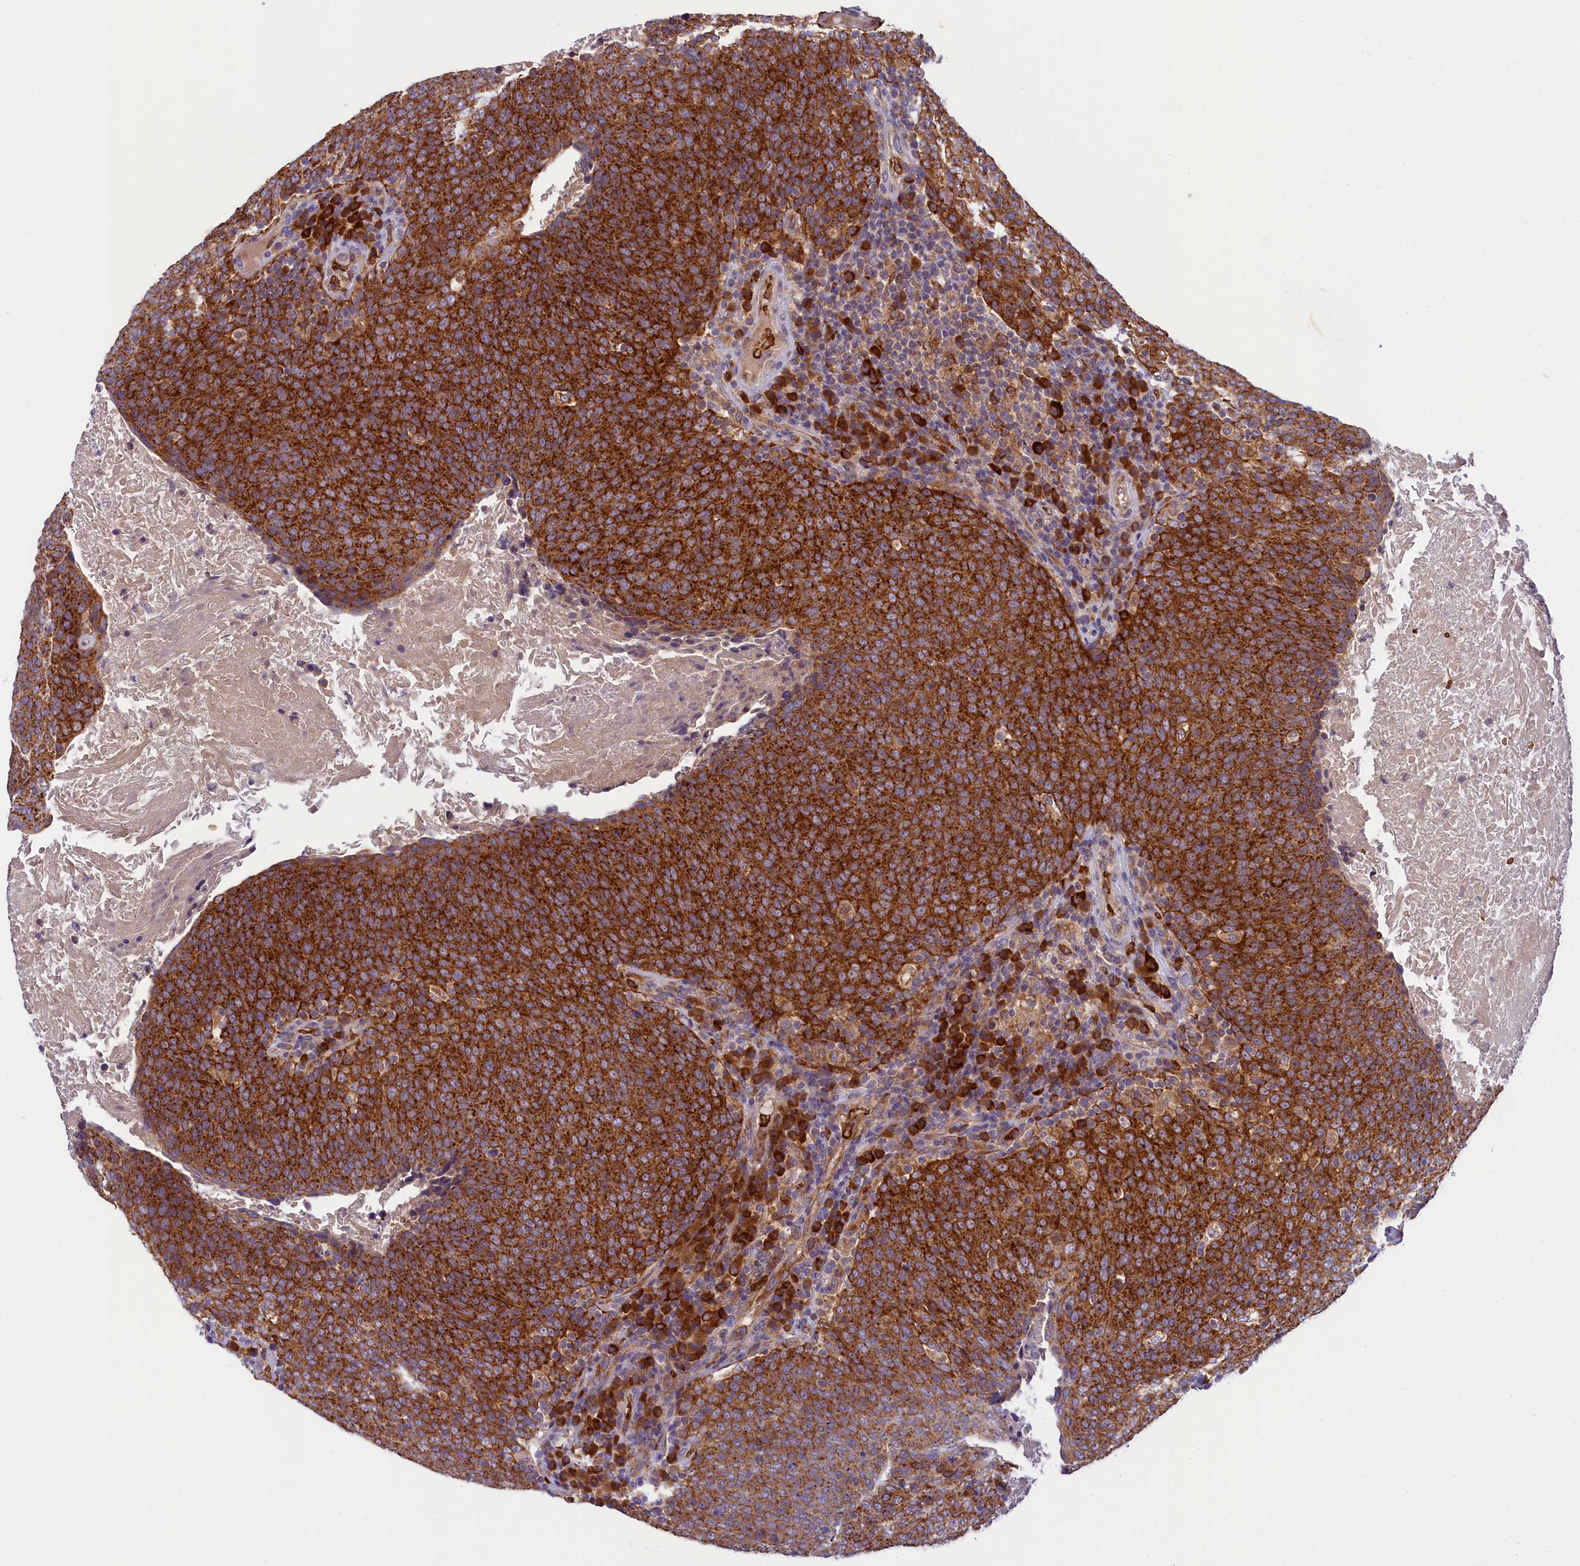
{"staining": {"intensity": "strong", "quantity": ">75%", "location": "cytoplasmic/membranous"}, "tissue": "head and neck cancer", "cell_type": "Tumor cells", "image_type": "cancer", "snomed": [{"axis": "morphology", "description": "Squamous cell carcinoma, NOS"}, {"axis": "morphology", "description": "Squamous cell carcinoma, metastatic, NOS"}, {"axis": "topography", "description": "Lymph node"}, {"axis": "topography", "description": "Head-Neck"}], "caption": "Immunohistochemical staining of human metastatic squamous cell carcinoma (head and neck) exhibits high levels of strong cytoplasmic/membranous protein staining in about >75% of tumor cells.", "gene": "LARP4", "patient": {"sex": "male", "age": 62}}